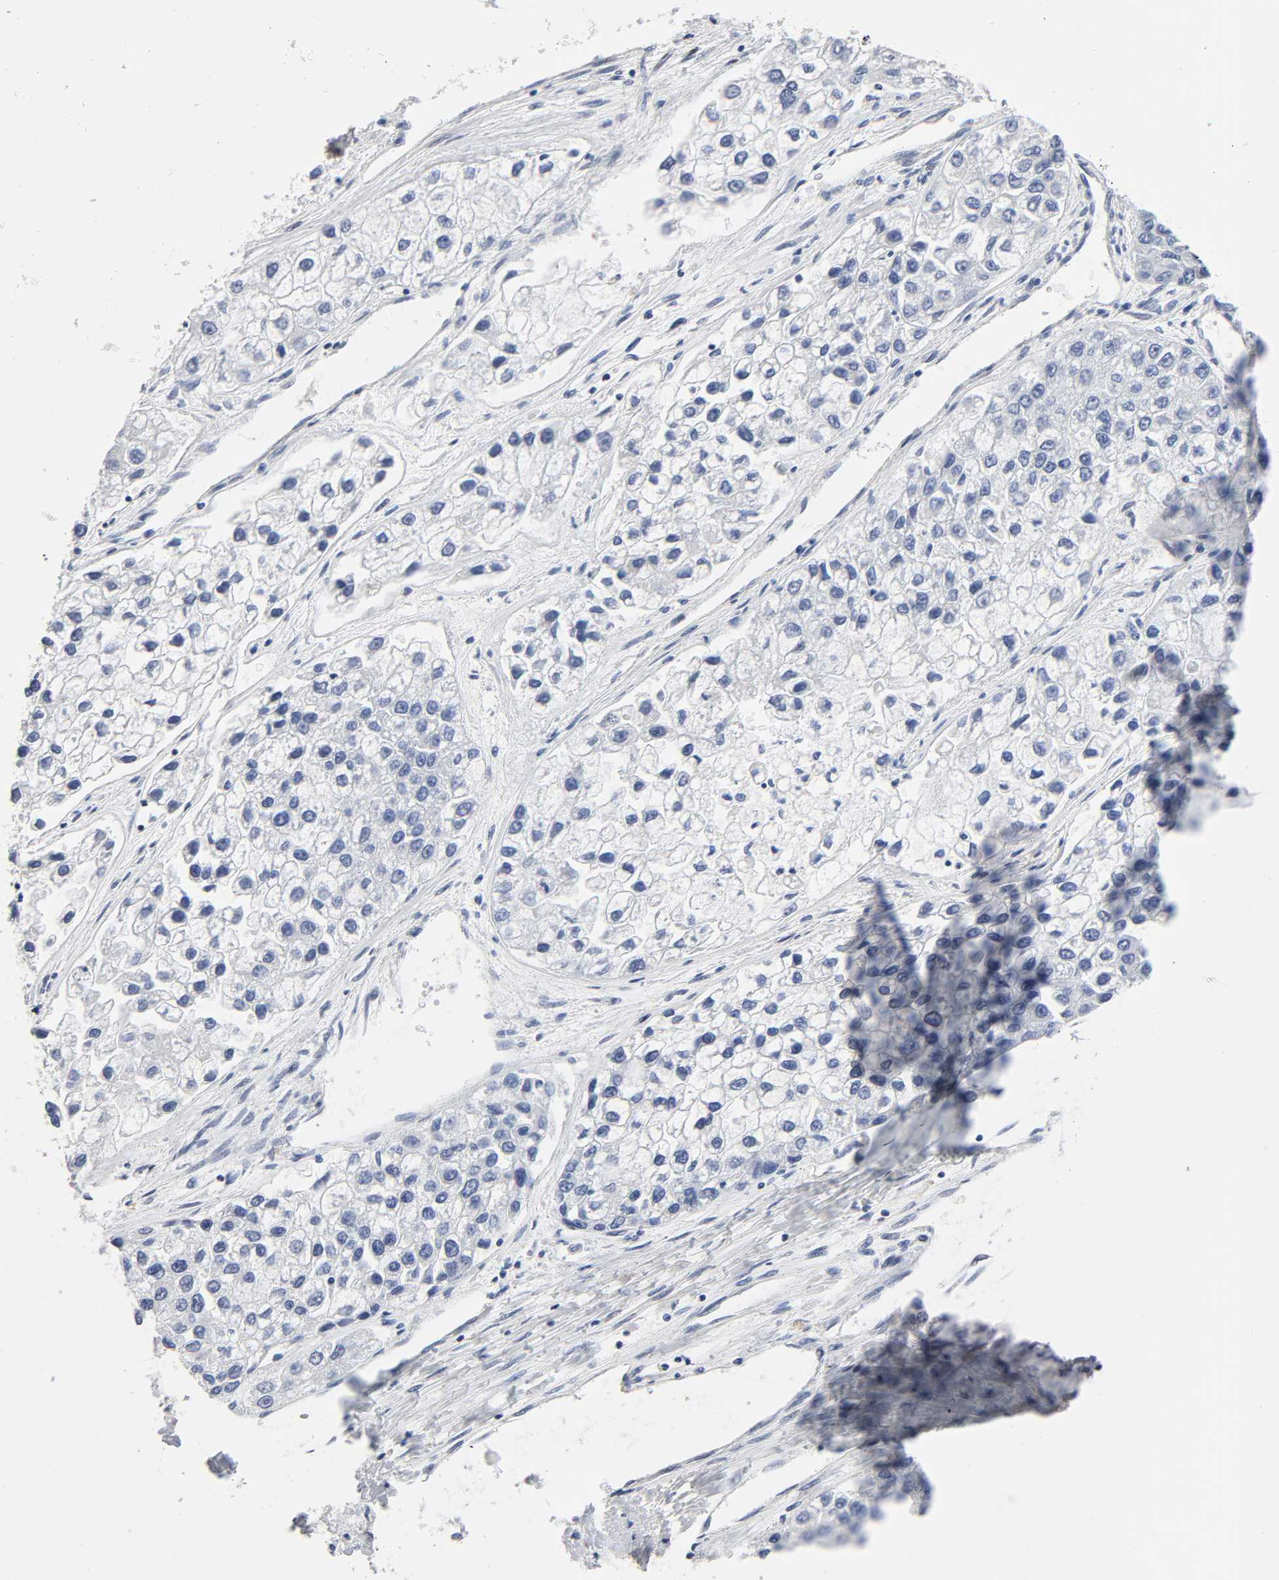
{"staining": {"intensity": "negative", "quantity": "none", "location": "none"}, "tissue": "liver cancer", "cell_type": "Tumor cells", "image_type": "cancer", "snomed": [{"axis": "morphology", "description": "Carcinoma, Hepatocellular, NOS"}, {"axis": "topography", "description": "Liver"}], "caption": "Immunohistochemistry (IHC) of liver cancer exhibits no expression in tumor cells. (Stains: DAB immunohistochemistry (IHC) with hematoxylin counter stain, Microscopy: brightfield microscopy at high magnification).", "gene": "STK38", "patient": {"sex": "female", "age": 66}}